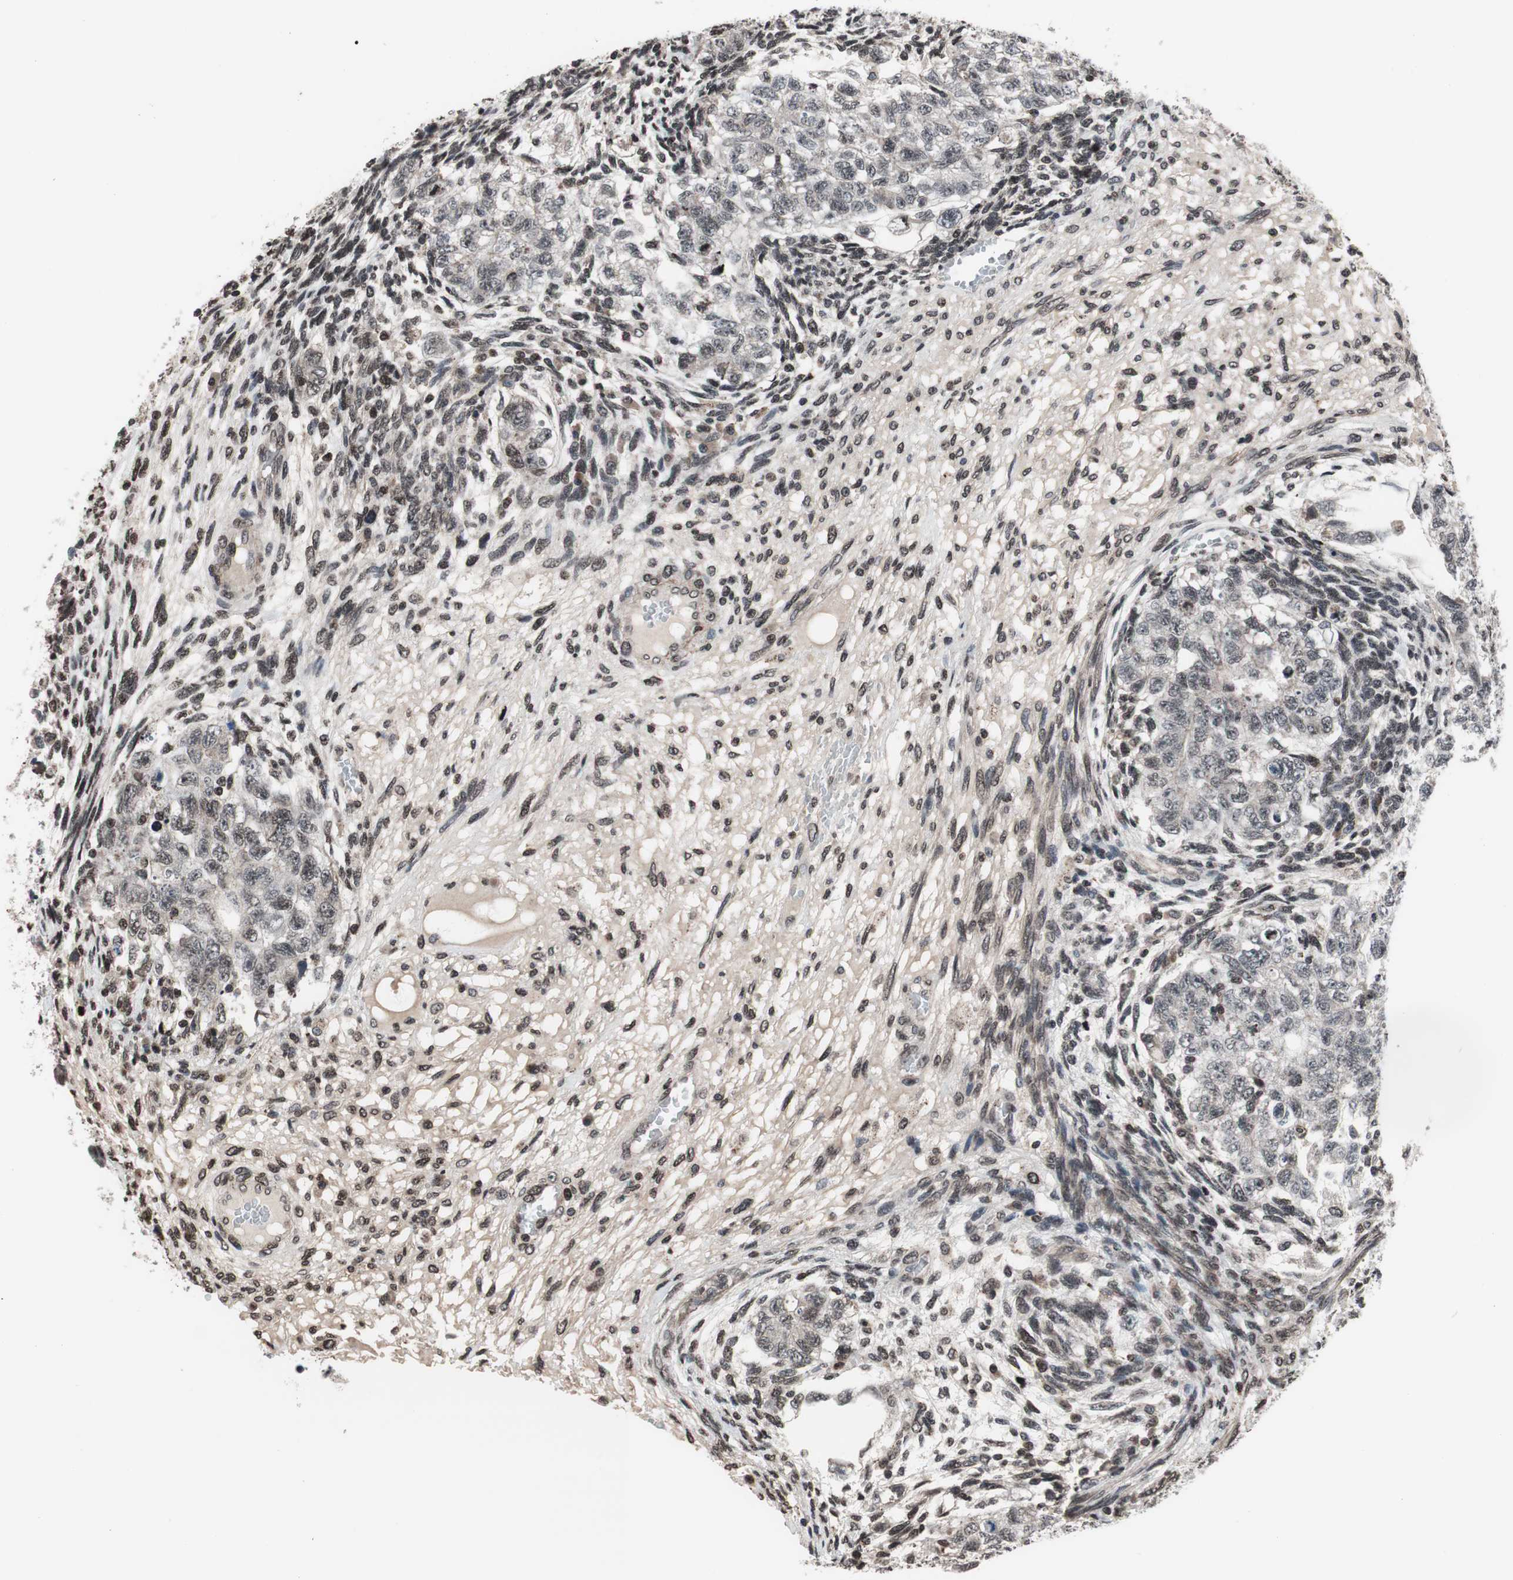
{"staining": {"intensity": "weak", "quantity": "25%-75%", "location": "nuclear"}, "tissue": "testis cancer", "cell_type": "Tumor cells", "image_type": "cancer", "snomed": [{"axis": "morphology", "description": "Normal tissue, NOS"}, {"axis": "morphology", "description": "Carcinoma, Embryonal, NOS"}, {"axis": "topography", "description": "Testis"}], "caption": "High-power microscopy captured an immunohistochemistry photomicrograph of testis cancer (embryonal carcinoma), revealing weak nuclear staining in about 25%-75% of tumor cells.", "gene": "RFC1", "patient": {"sex": "male", "age": 36}}